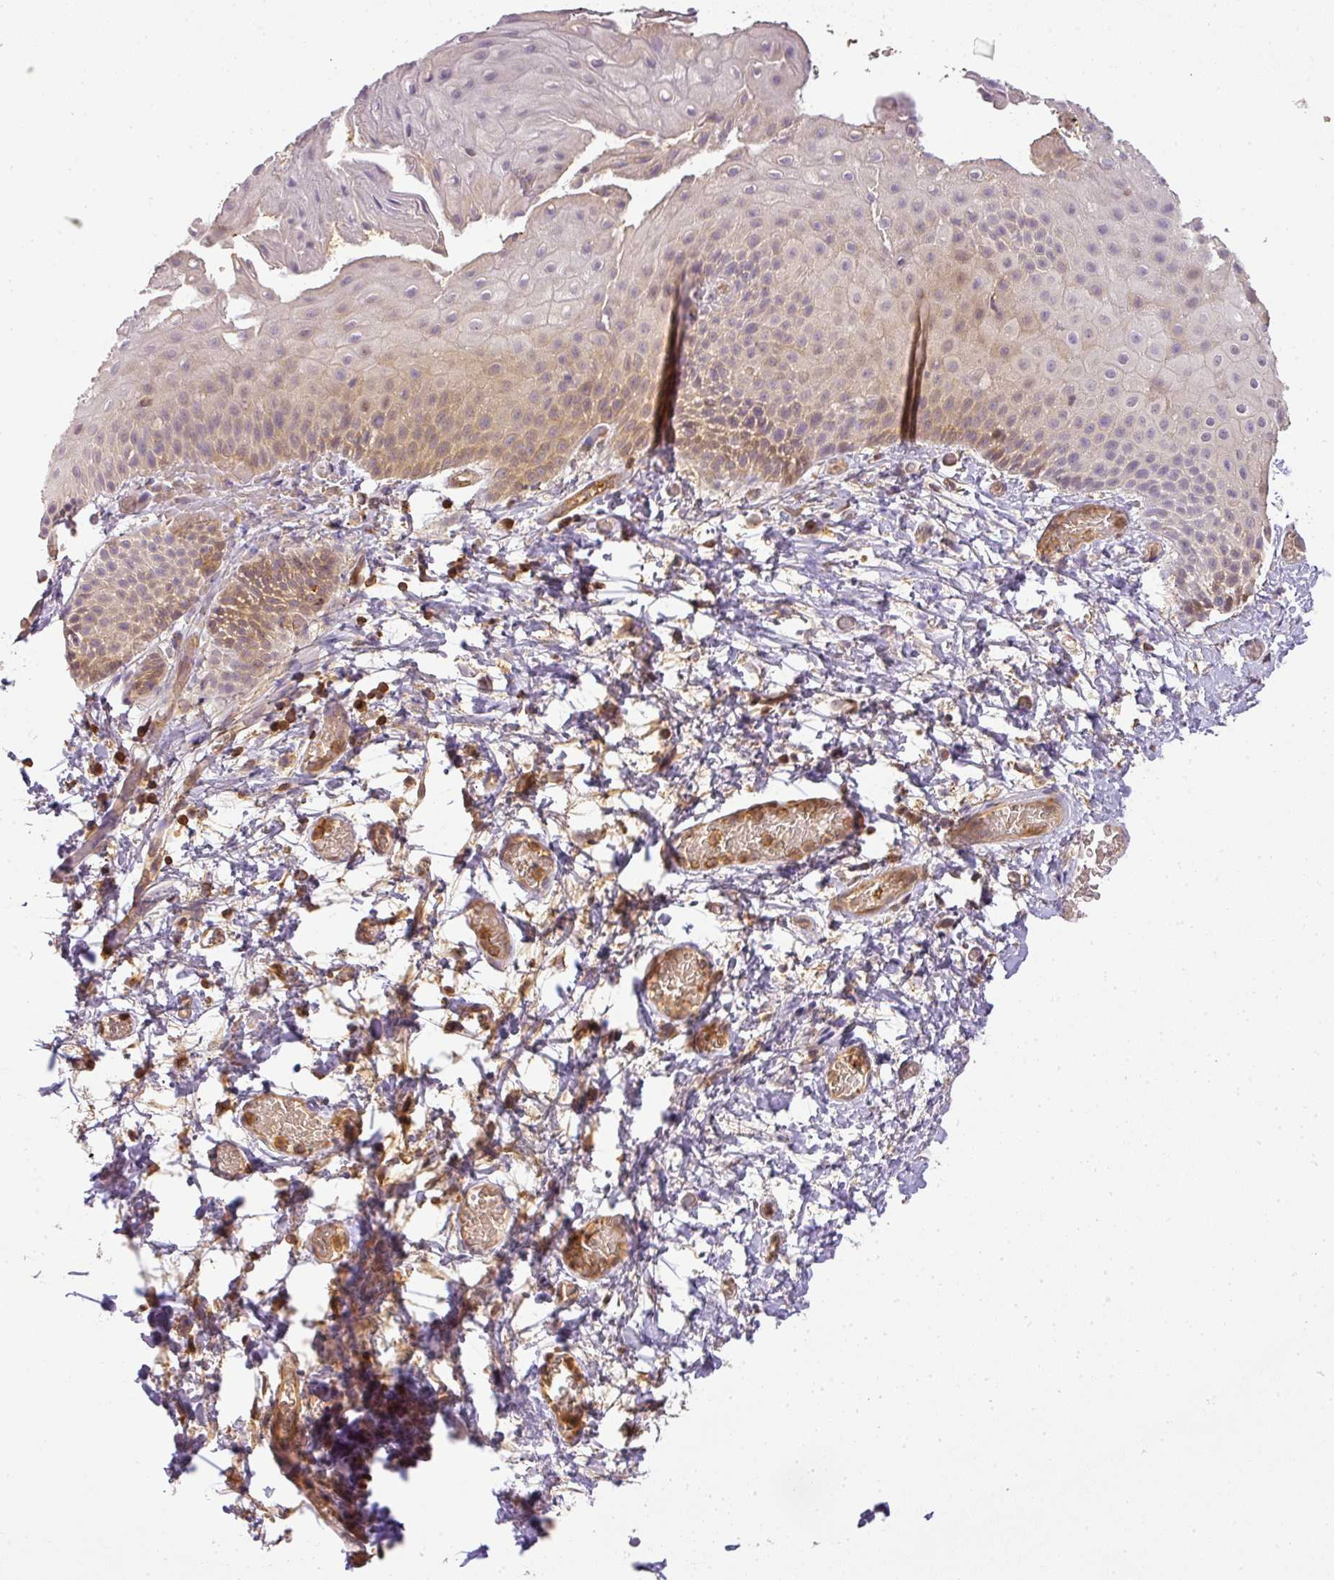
{"staining": {"intensity": "moderate", "quantity": "<25%", "location": "cytoplasmic/membranous"}, "tissue": "skin", "cell_type": "Epidermal cells", "image_type": "normal", "snomed": [{"axis": "morphology", "description": "Normal tissue, NOS"}, {"axis": "morphology", "description": "Hemorrhoids"}, {"axis": "morphology", "description": "Inflammation, NOS"}, {"axis": "topography", "description": "Anal"}], "caption": "Approximately <25% of epidermal cells in normal human skin reveal moderate cytoplasmic/membranous protein expression as visualized by brown immunohistochemical staining.", "gene": "TCL1B", "patient": {"sex": "male", "age": 60}}